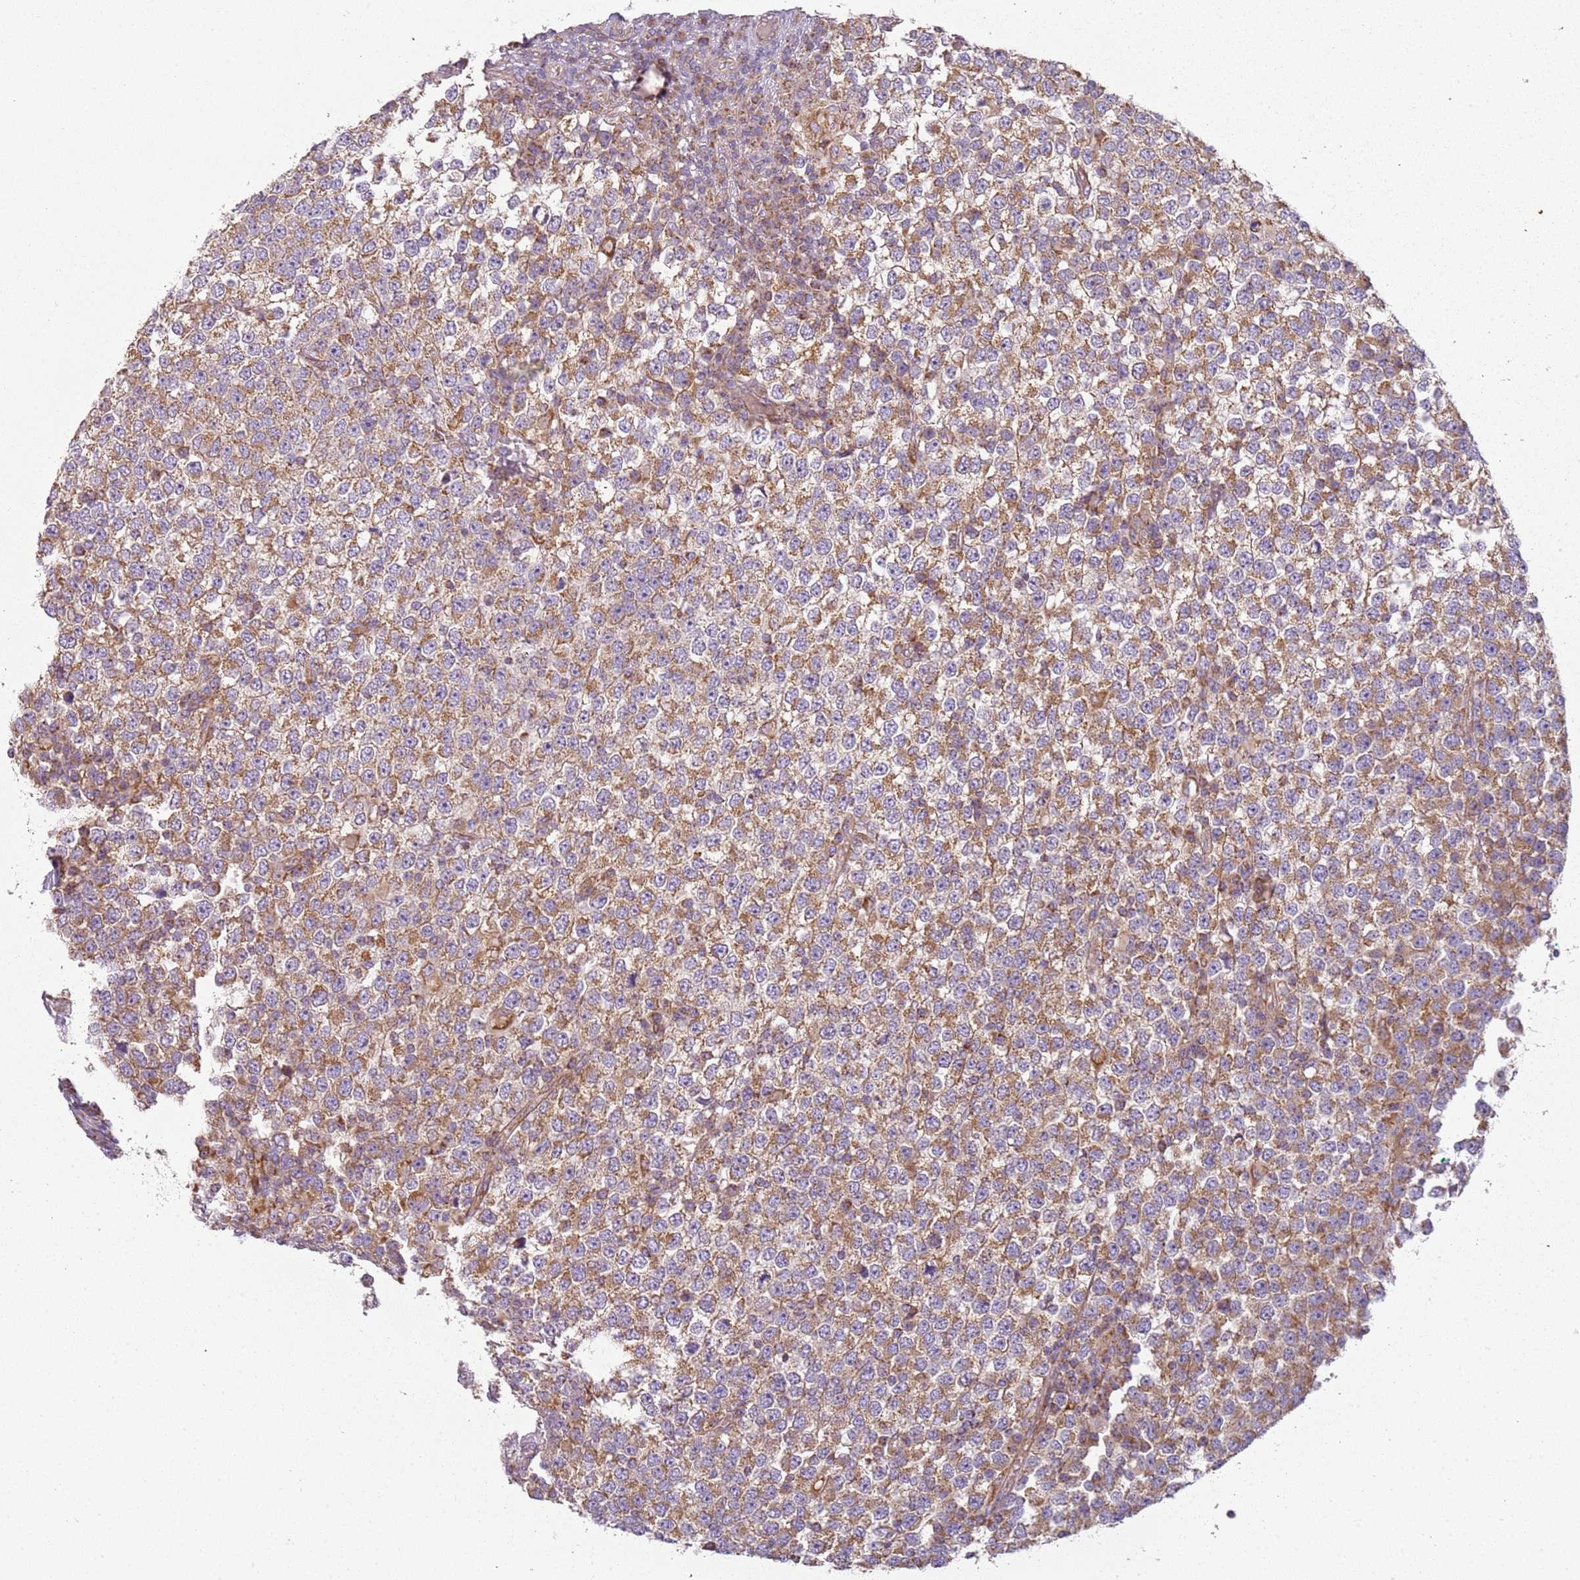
{"staining": {"intensity": "moderate", "quantity": ">75%", "location": "cytoplasmic/membranous"}, "tissue": "testis cancer", "cell_type": "Tumor cells", "image_type": "cancer", "snomed": [{"axis": "morphology", "description": "Seminoma, NOS"}, {"axis": "topography", "description": "Testis"}], "caption": "Testis seminoma stained with a protein marker exhibits moderate staining in tumor cells.", "gene": "TMEM200C", "patient": {"sex": "male", "age": 65}}